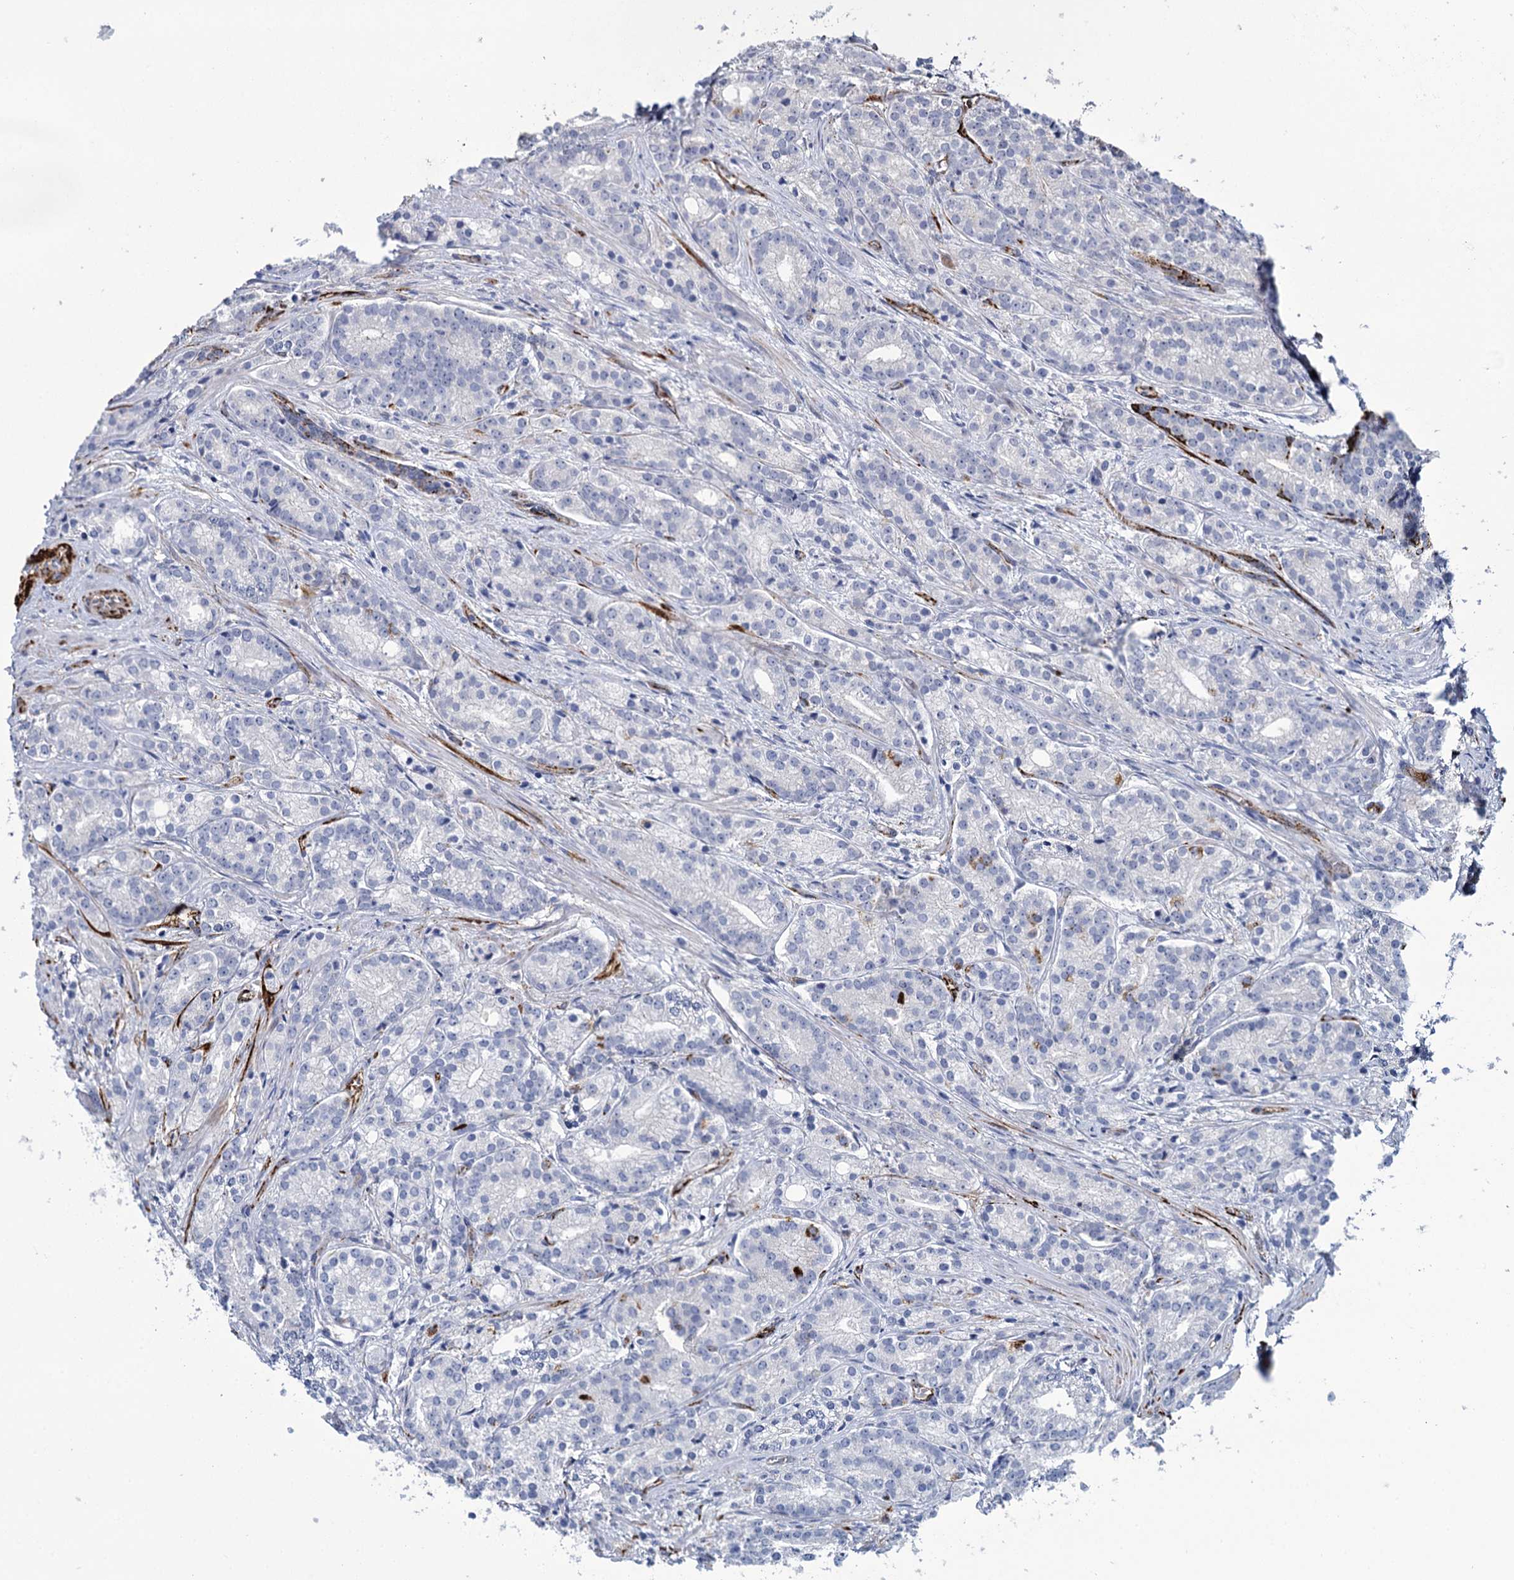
{"staining": {"intensity": "negative", "quantity": "none", "location": "none"}, "tissue": "prostate cancer", "cell_type": "Tumor cells", "image_type": "cancer", "snomed": [{"axis": "morphology", "description": "Adenocarcinoma, Low grade"}, {"axis": "topography", "description": "Prostate"}], "caption": "This photomicrograph is of prostate low-grade adenocarcinoma stained with IHC to label a protein in brown with the nuclei are counter-stained blue. There is no expression in tumor cells. The staining was performed using DAB (3,3'-diaminobenzidine) to visualize the protein expression in brown, while the nuclei were stained in blue with hematoxylin (Magnification: 20x).", "gene": "SNCG", "patient": {"sex": "male", "age": 71}}